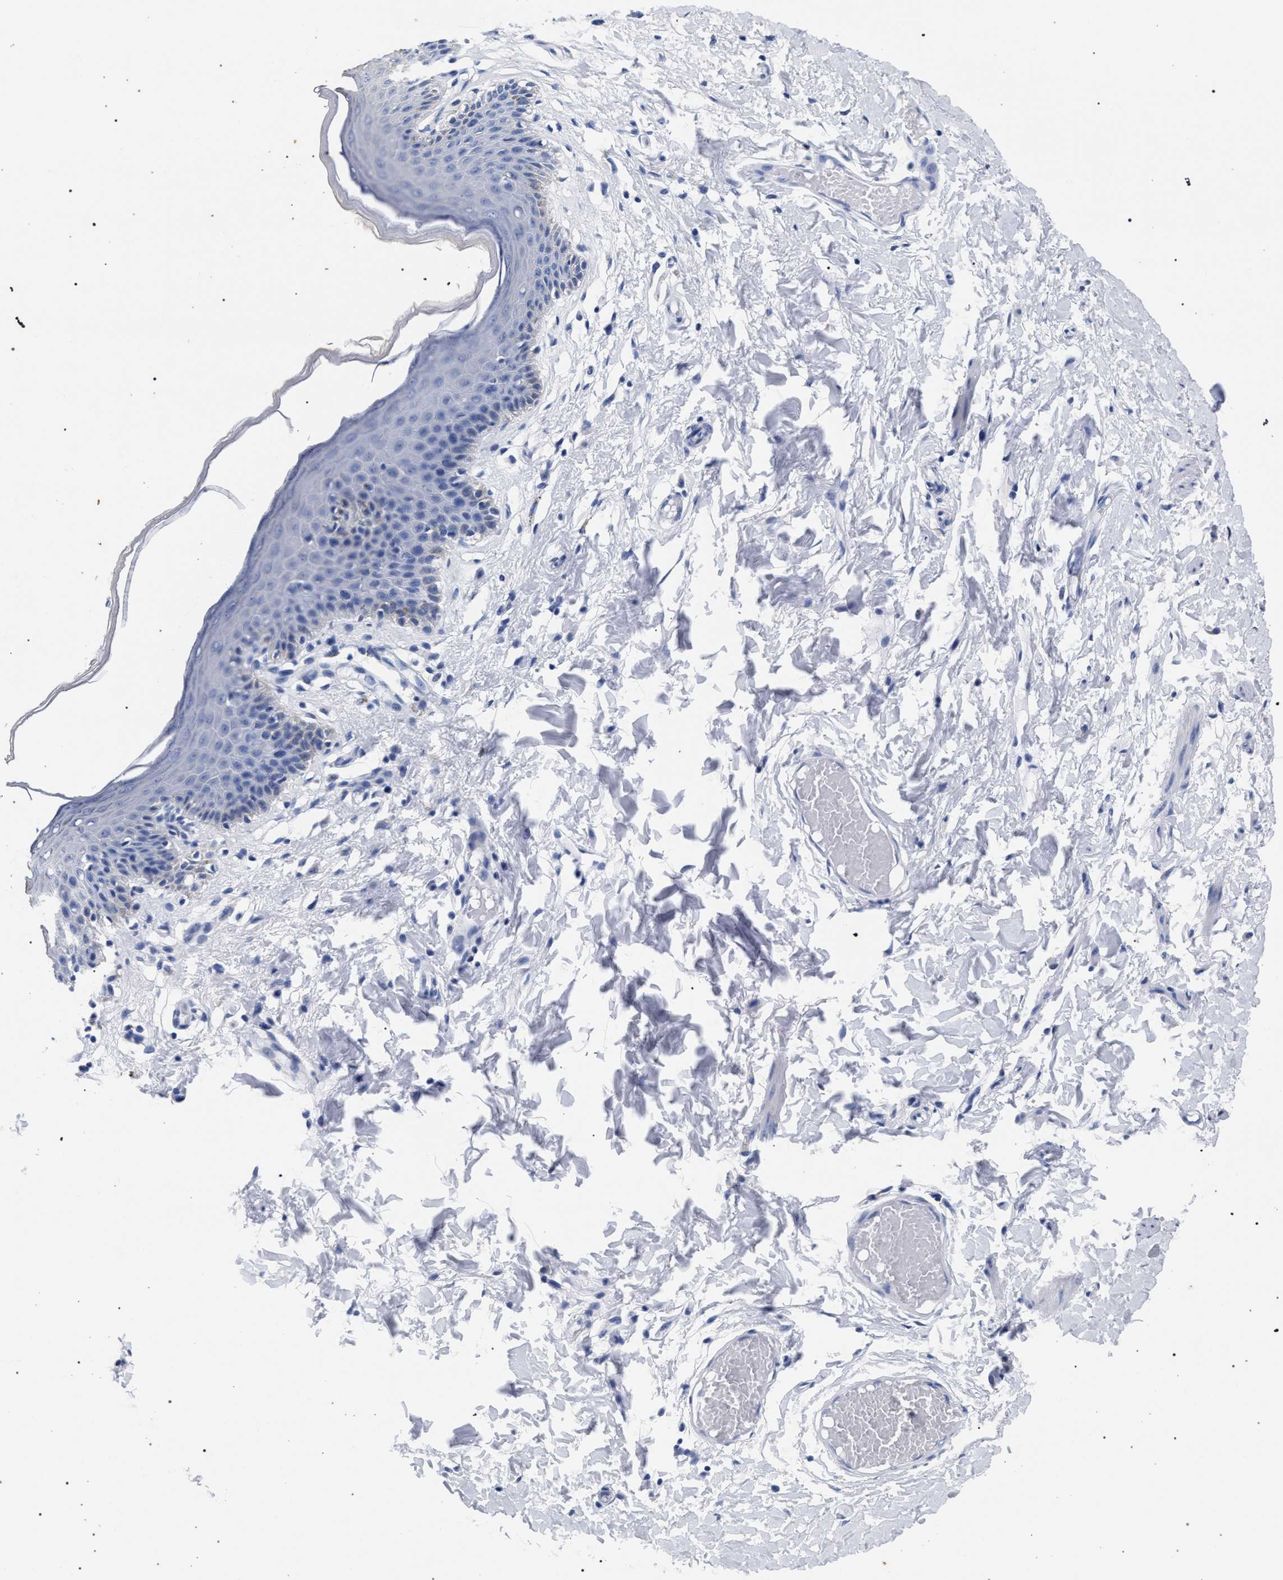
{"staining": {"intensity": "negative", "quantity": "none", "location": "none"}, "tissue": "skin", "cell_type": "Epidermal cells", "image_type": "normal", "snomed": [{"axis": "morphology", "description": "Normal tissue, NOS"}, {"axis": "topography", "description": "Vulva"}], "caption": "A high-resolution photomicrograph shows immunohistochemistry (IHC) staining of unremarkable skin, which exhibits no significant expression in epidermal cells. (Immunohistochemistry, brightfield microscopy, high magnification).", "gene": "AKAP4", "patient": {"sex": "female", "age": 66}}